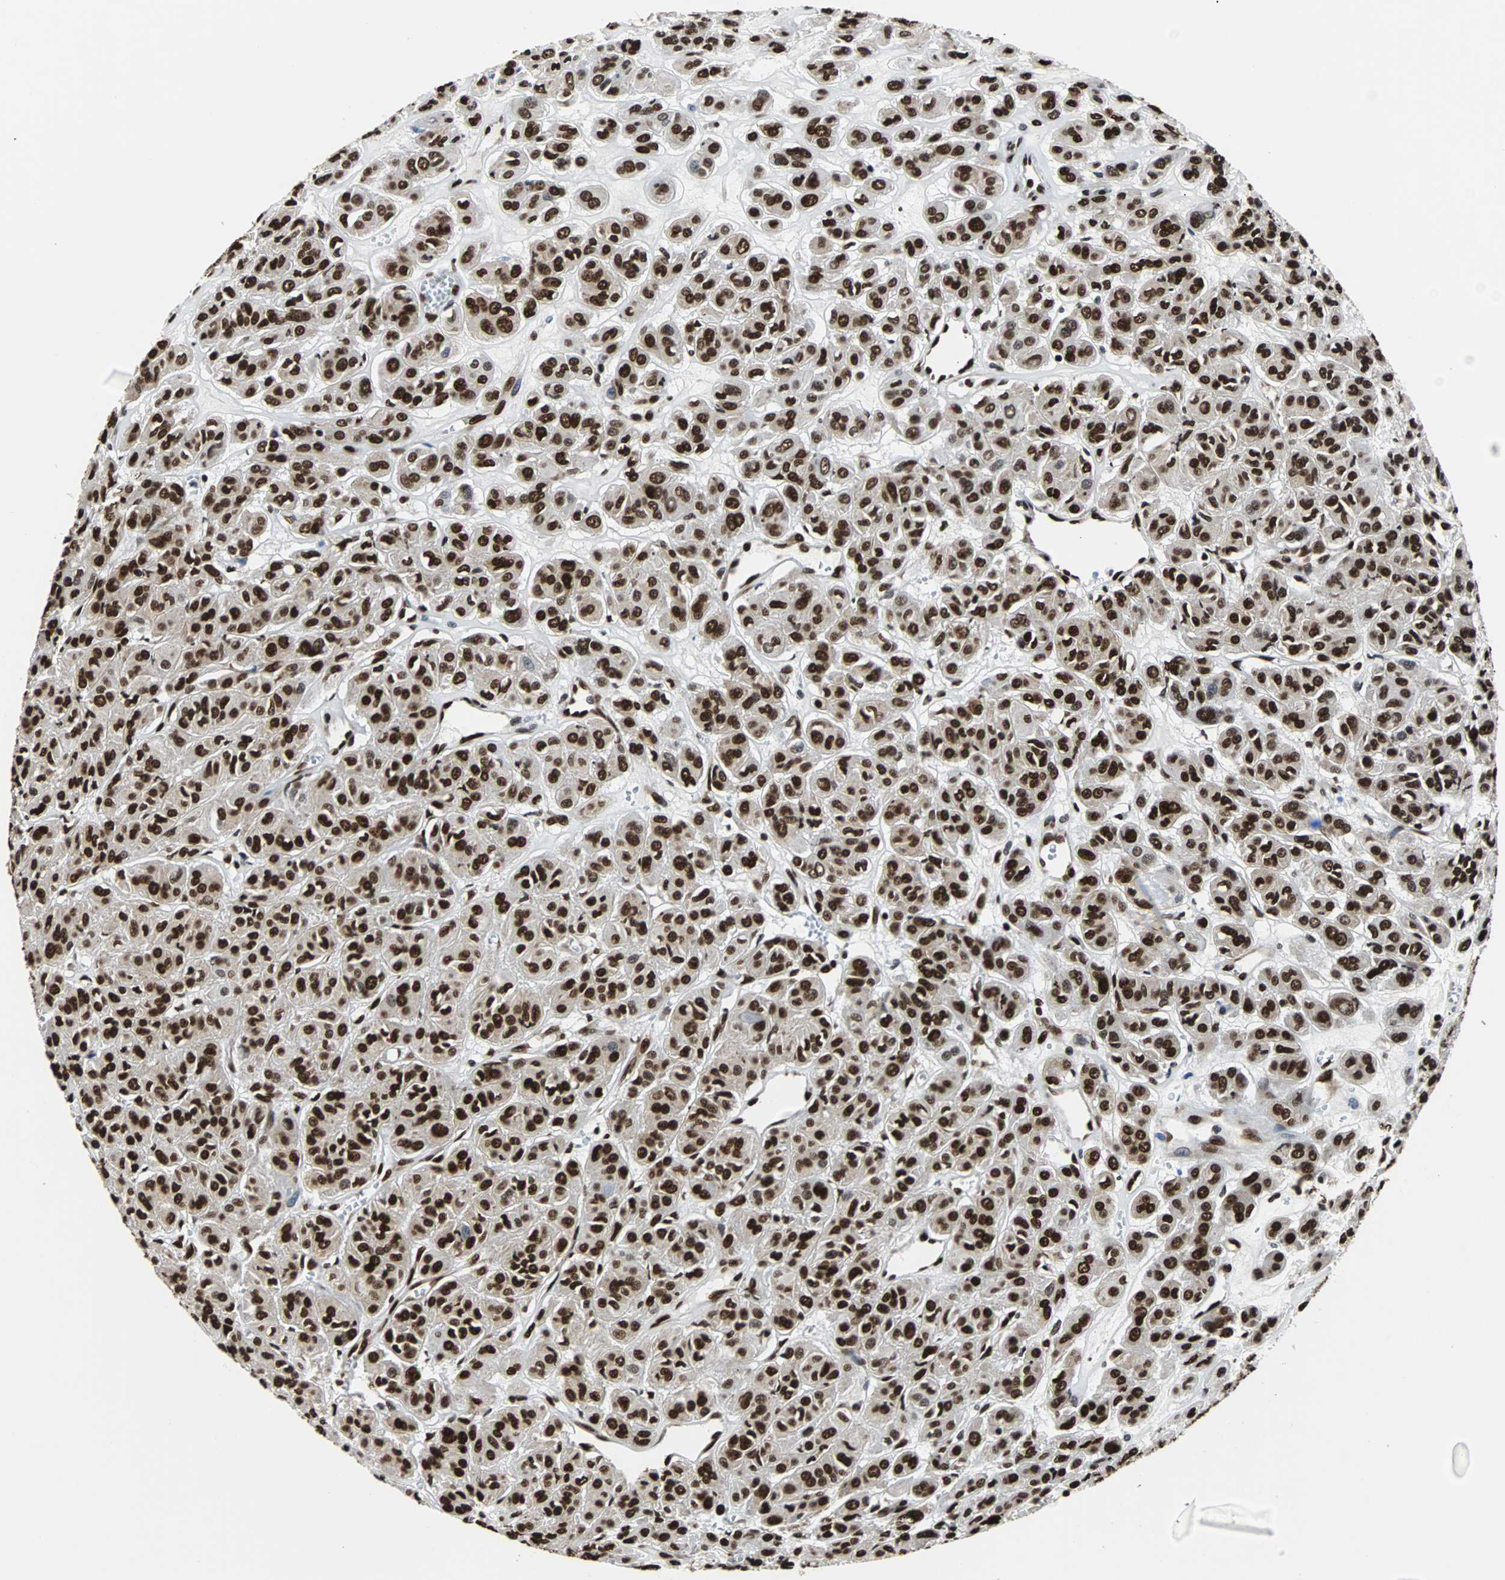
{"staining": {"intensity": "strong", "quantity": ">75%", "location": "nuclear"}, "tissue": "thyroid cancer", "cell_type": "Tumor cells", "image_type": "cancer", "snomed": [{"axis": "morphology", "description": "Follicular adenoma carcinoma, NOS"}, {"axis": "topography", "description": "Thyroid gland"}], "caption": "A high-resolution histopathology image shows IHC staining of thyroid cancer, which displays strong nuclear expression in approximately >75% of tumor cells.", "gene": "FUBP1", "patient": {"sex": "female", "age": 71}}